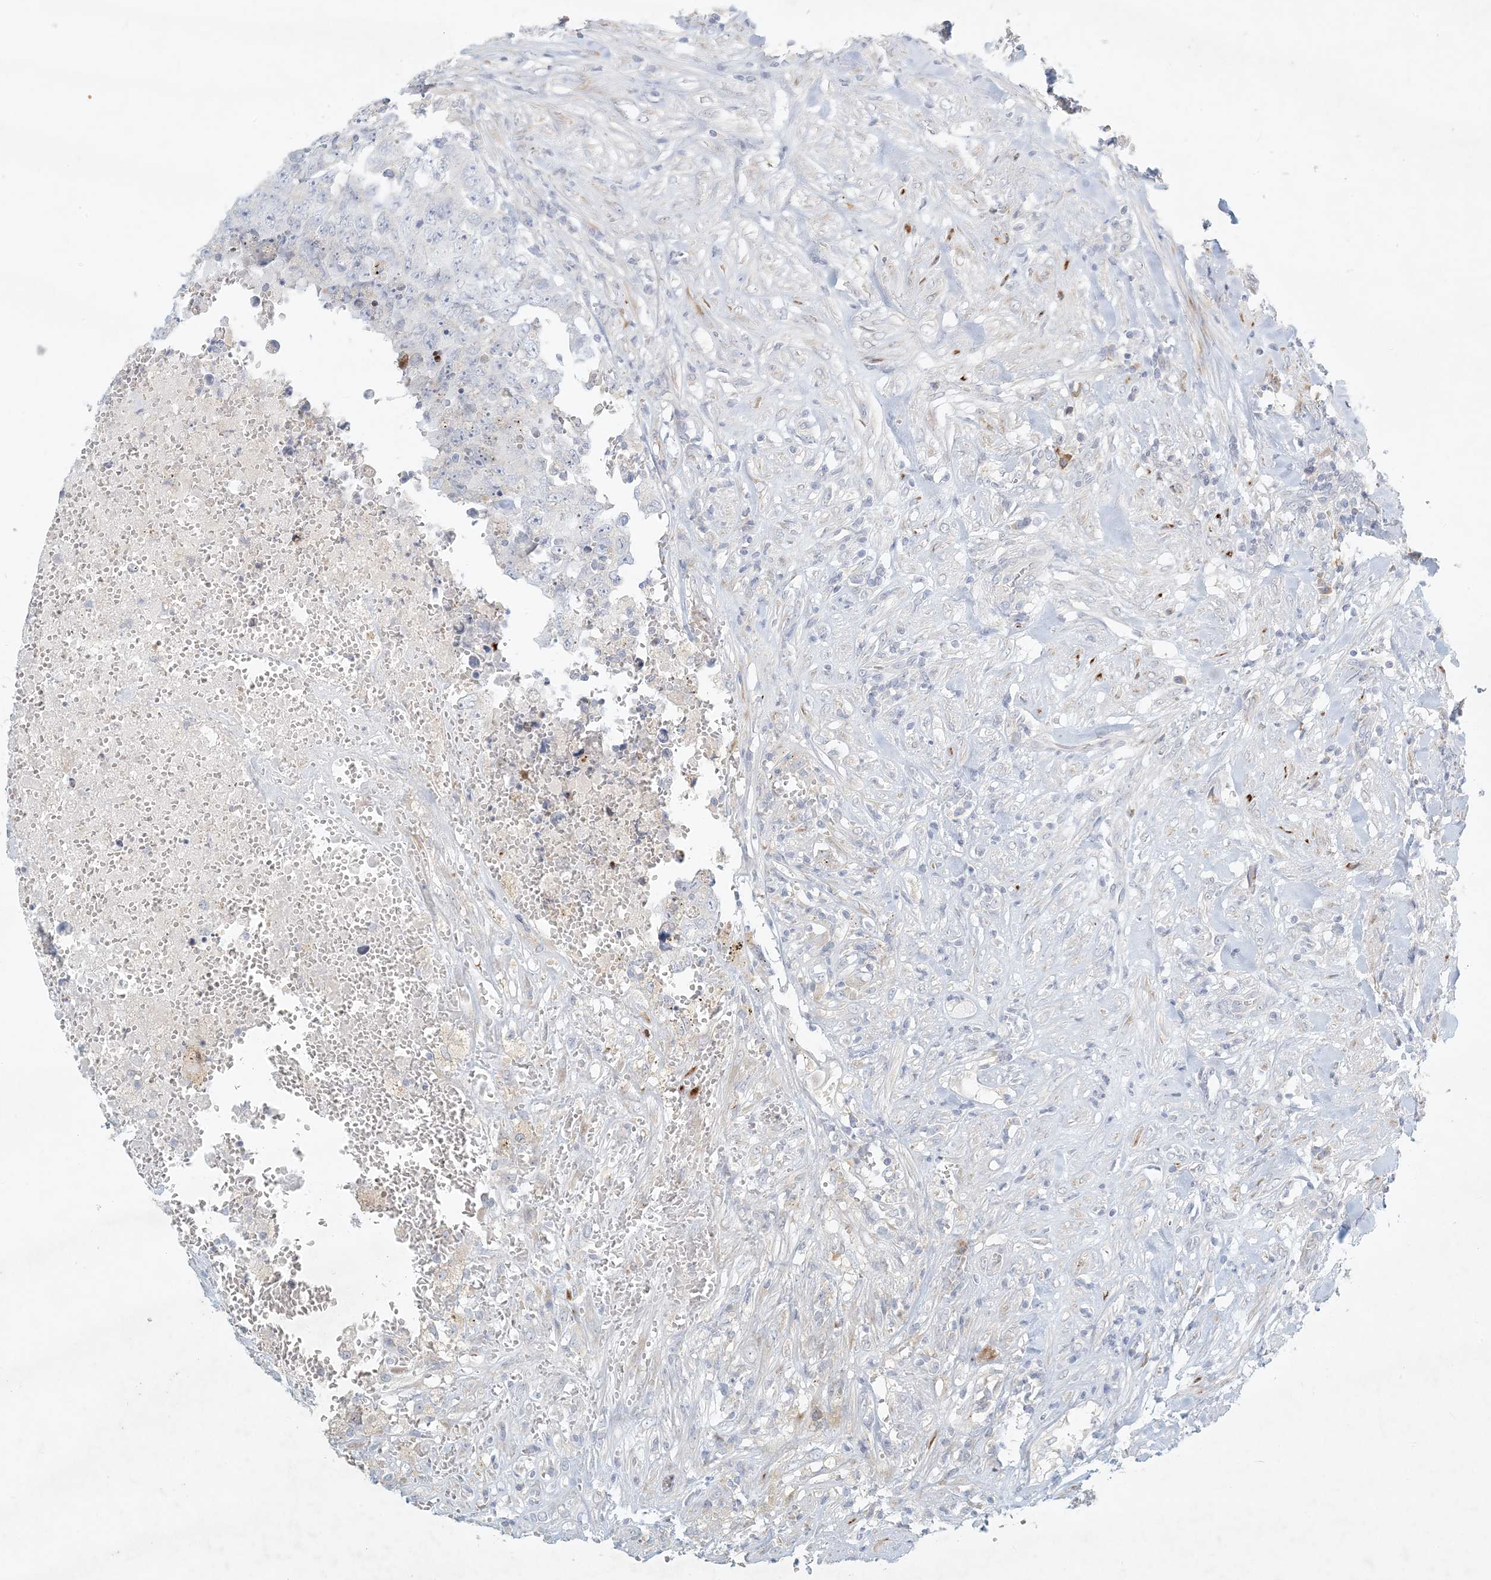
{"staining": {"intensity": "negative", "quantity": "none", "location": "none"}, "tissue": "testis cancer", "cell_type": "Tumor cells", "image_type": "cancer", "snomed": [{"axis": "morphology", "description": "Carcinoma, Embryonal, NOS"}, {"axis": "topography", "description": "Testis"}], "caption": "Protein analysis of testis cancer (embryonal carcinoma) reveals no significant expression in tumor cells. (Immunohistochemistry (ihc), brightfield microscopy, high magnification).", "gene": "ZNF385D", "patient": {"sex": "male", "age": 26}}